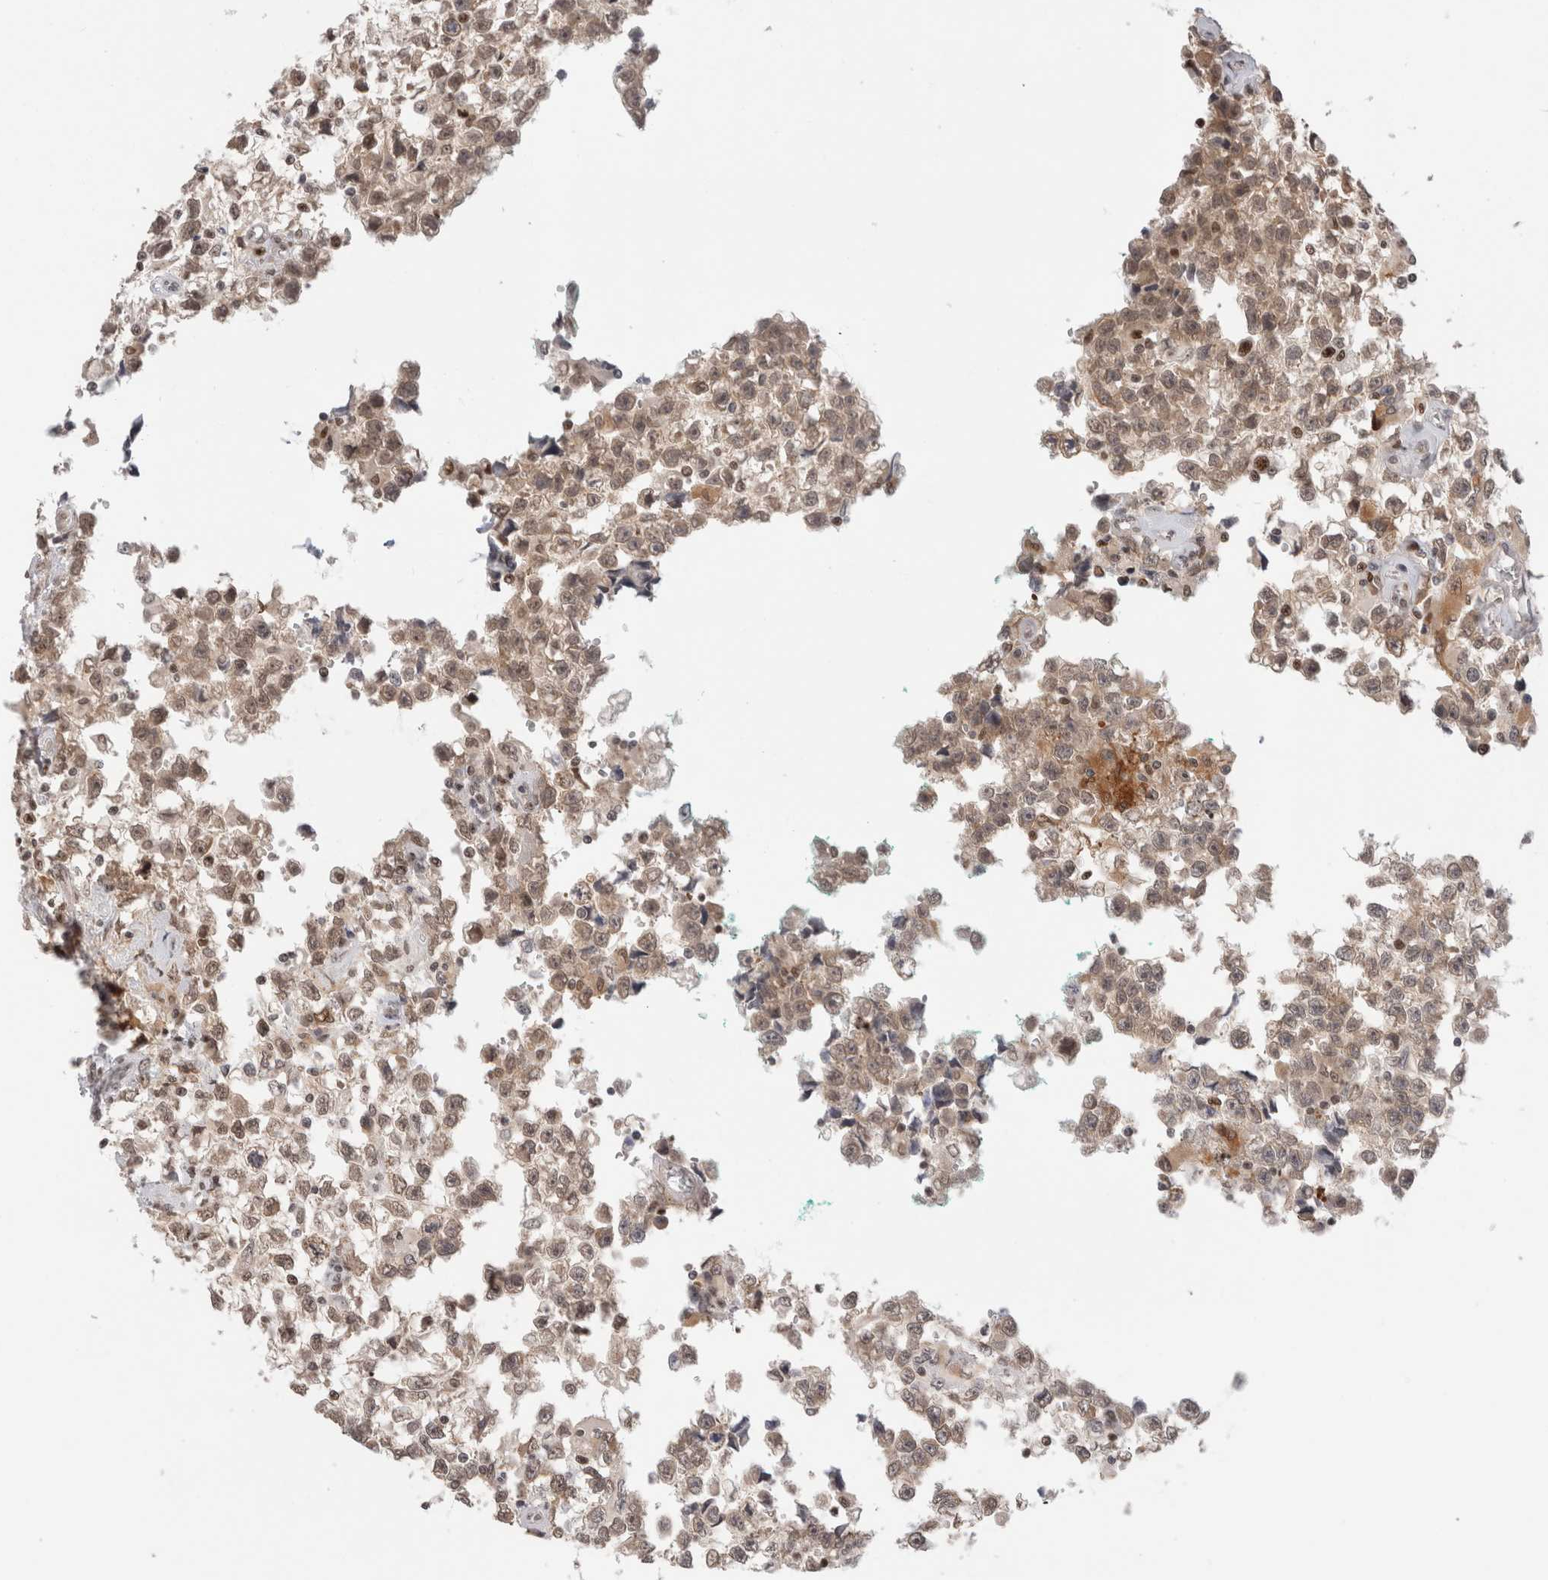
{"staining": {"intensity": "weak", "quantity": ">75%", "location": "cytoplasmic/membranous,nuclear"}, "tissue": "testis cancer", "cell_type": "Tumor cells", "image_type": "cancer", "snomed": [{"axis": "morphology", "description": "Seminoma, NOS"}, {"axis": "morphology", "description": "Carcinoma, Embryonal, NOS"}, {"axis": "topography", "description": "Testis"}], "caption": "Protein staining of testis cancer (seminoma) tissue exhibits weak cytoplasmic/membranous and nuclear positivity in approximately >75% of tumor cells. The staining is performed using DAB (3,3'-diaminobenzidine) brown chromogen to label protein expression. The nuclei are counter-stained blue using hematoxylin.", "gene": "ZNF521", "patient": {"sex": "male", "age": 51}}